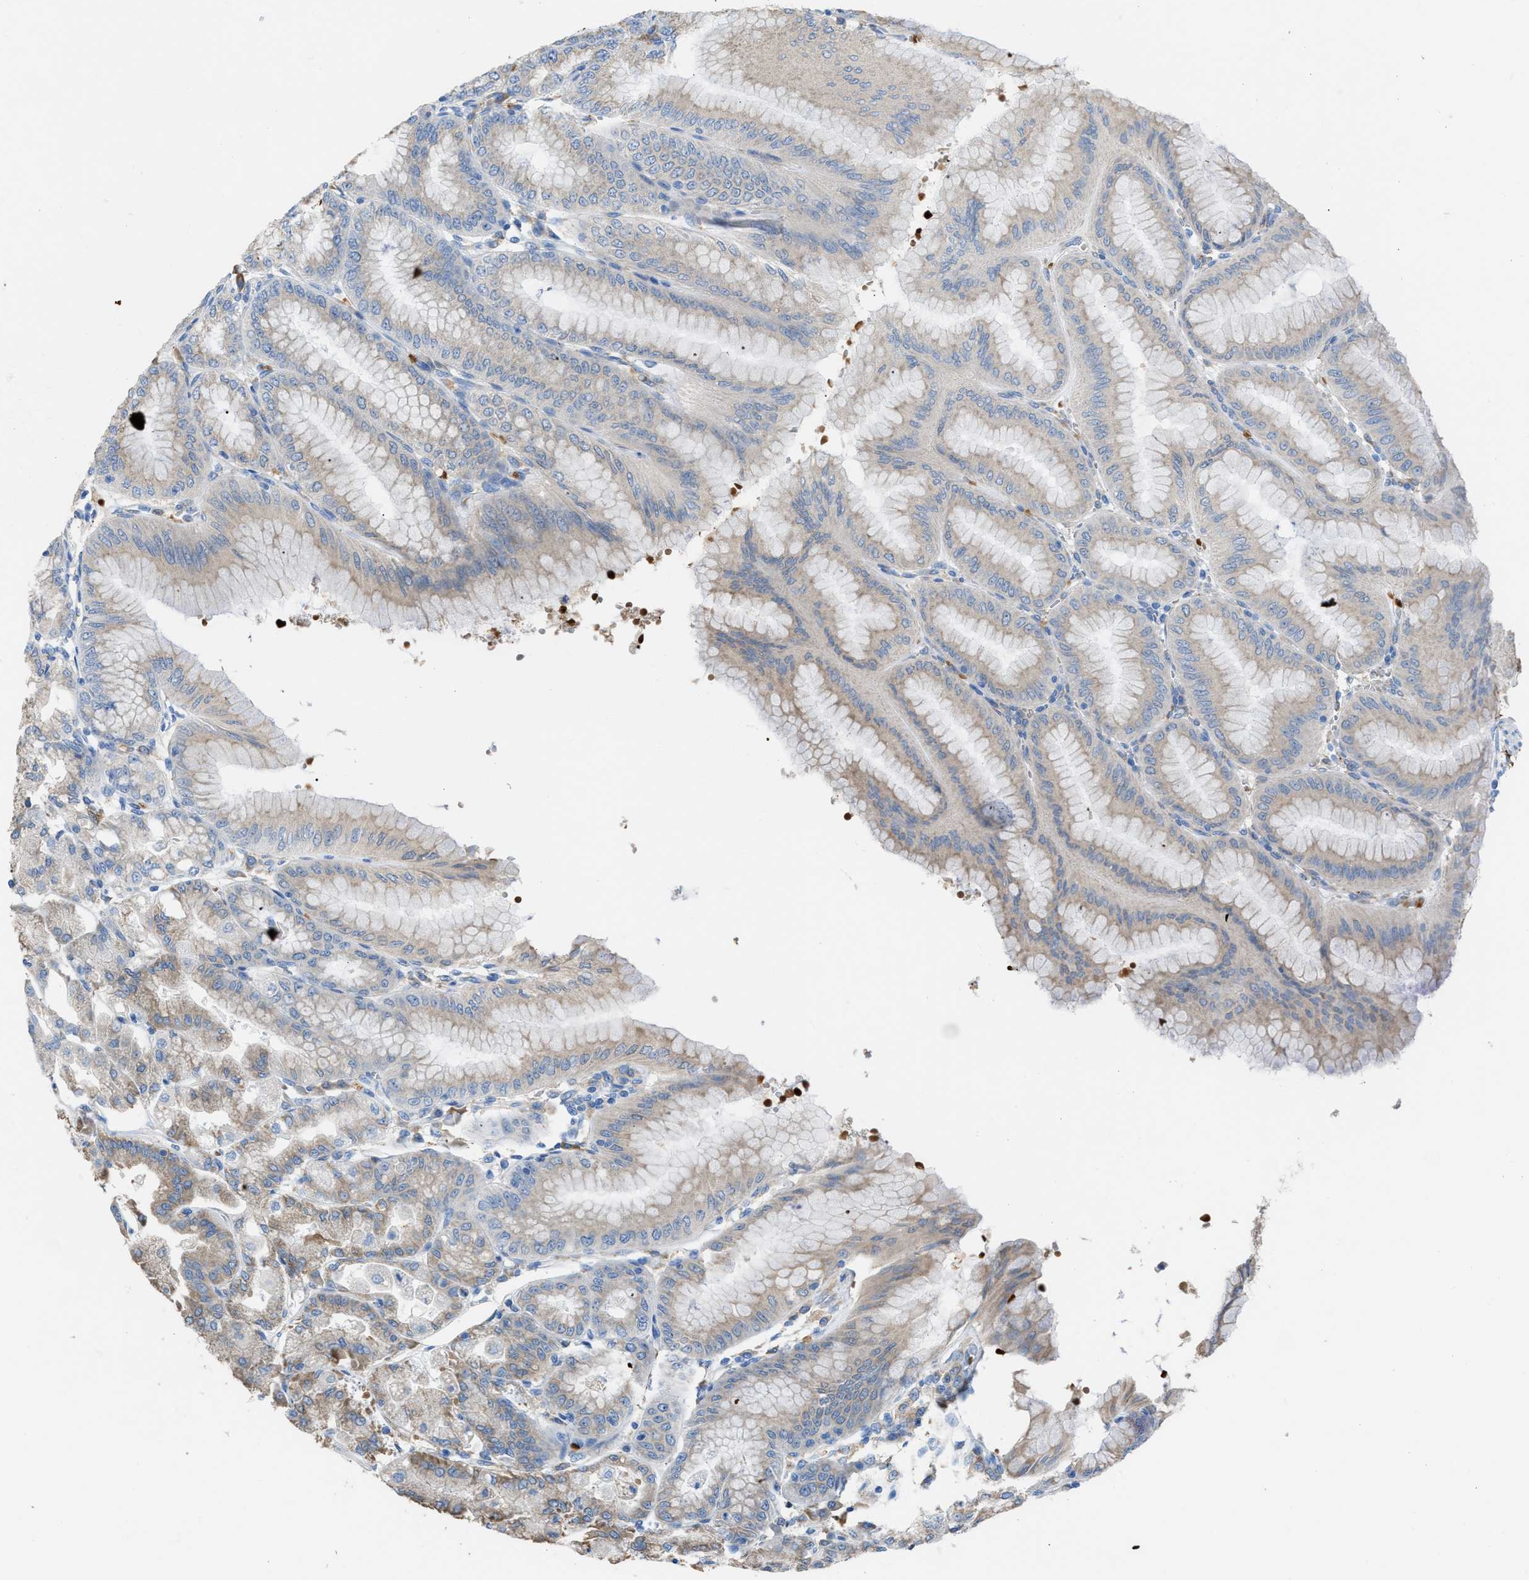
{"staining": {"intensity": "weak", "quantity": "<25%", "location": "cytoplasmic/membranous"}, "tissue": "stomach", "cell_type": "Glandular cells", "image_type": "normal", "snomed": [{"axis": "morphology", "description": "Normal tissue, NOS"}, {"axis": "topography", "description": "Stomach, lower"}], "caption": "This is a image of IHC staining of unremarkable stomach, which shows no expression in glandular cells.", "gene": "CA3", "patient": {"sex": "male", "age": 71}}